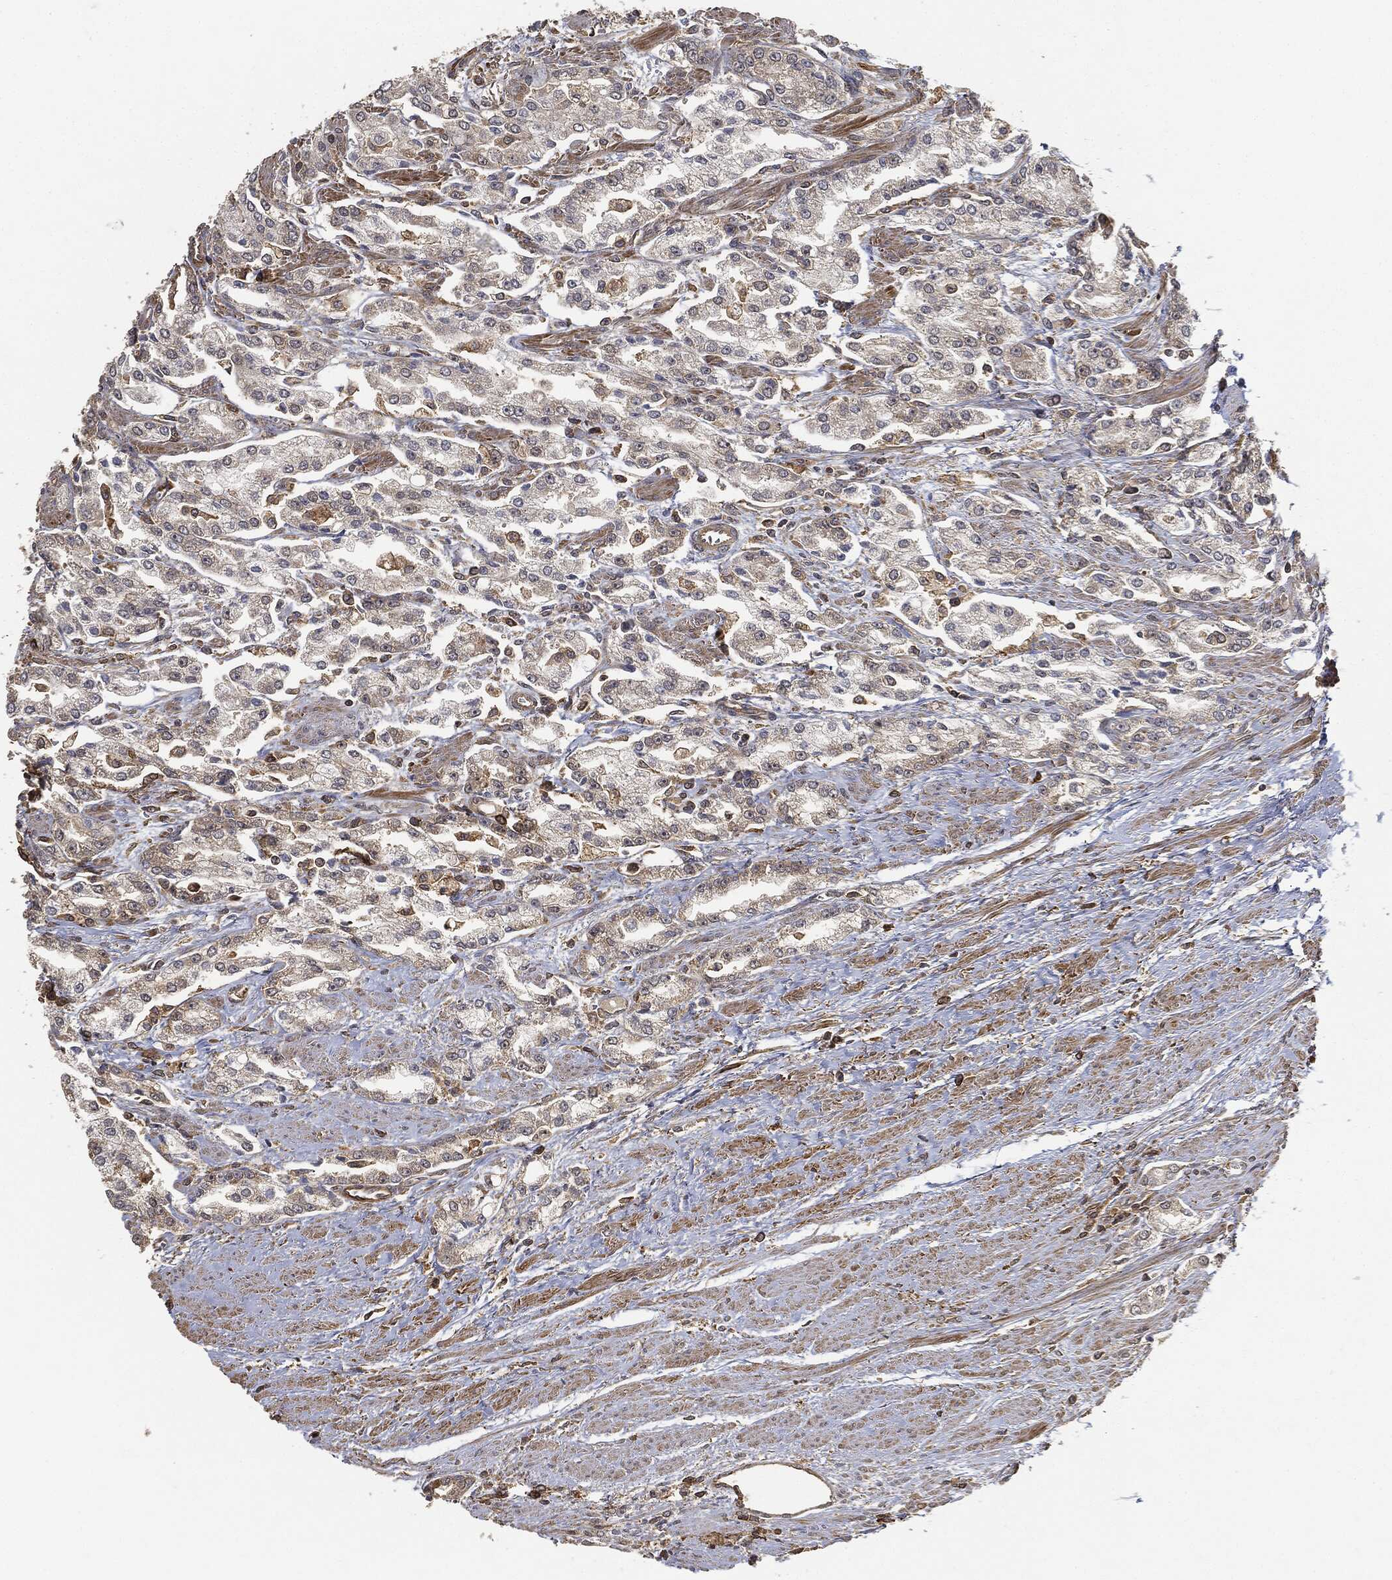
{"staining": {"intensity": "moderate", "quantity": "<25%", "location": "cytoplasmic/membranous"}, "tissue": "prostate cancer", "cell_type": "Tumor cells", "image_type": "cancer", "snomed": [{"axis": "morphology", "description": "Adenocarcinoma, Medium grade"}, {"axis": "topography", "description": "Prostate"}], "caption": "Immunohistochemistry (IHC) (DAB) staining of prostate cancer (medium-grade adenocarcinoma) shows moderate cytoplasmic/membranous protein positivity in approximately <25% of tumor cells. Ihc stains the protein in brown and the nuclei are stained blue.", "gene": "TPT1", "patient": {"sex": "male", "age": 71}}